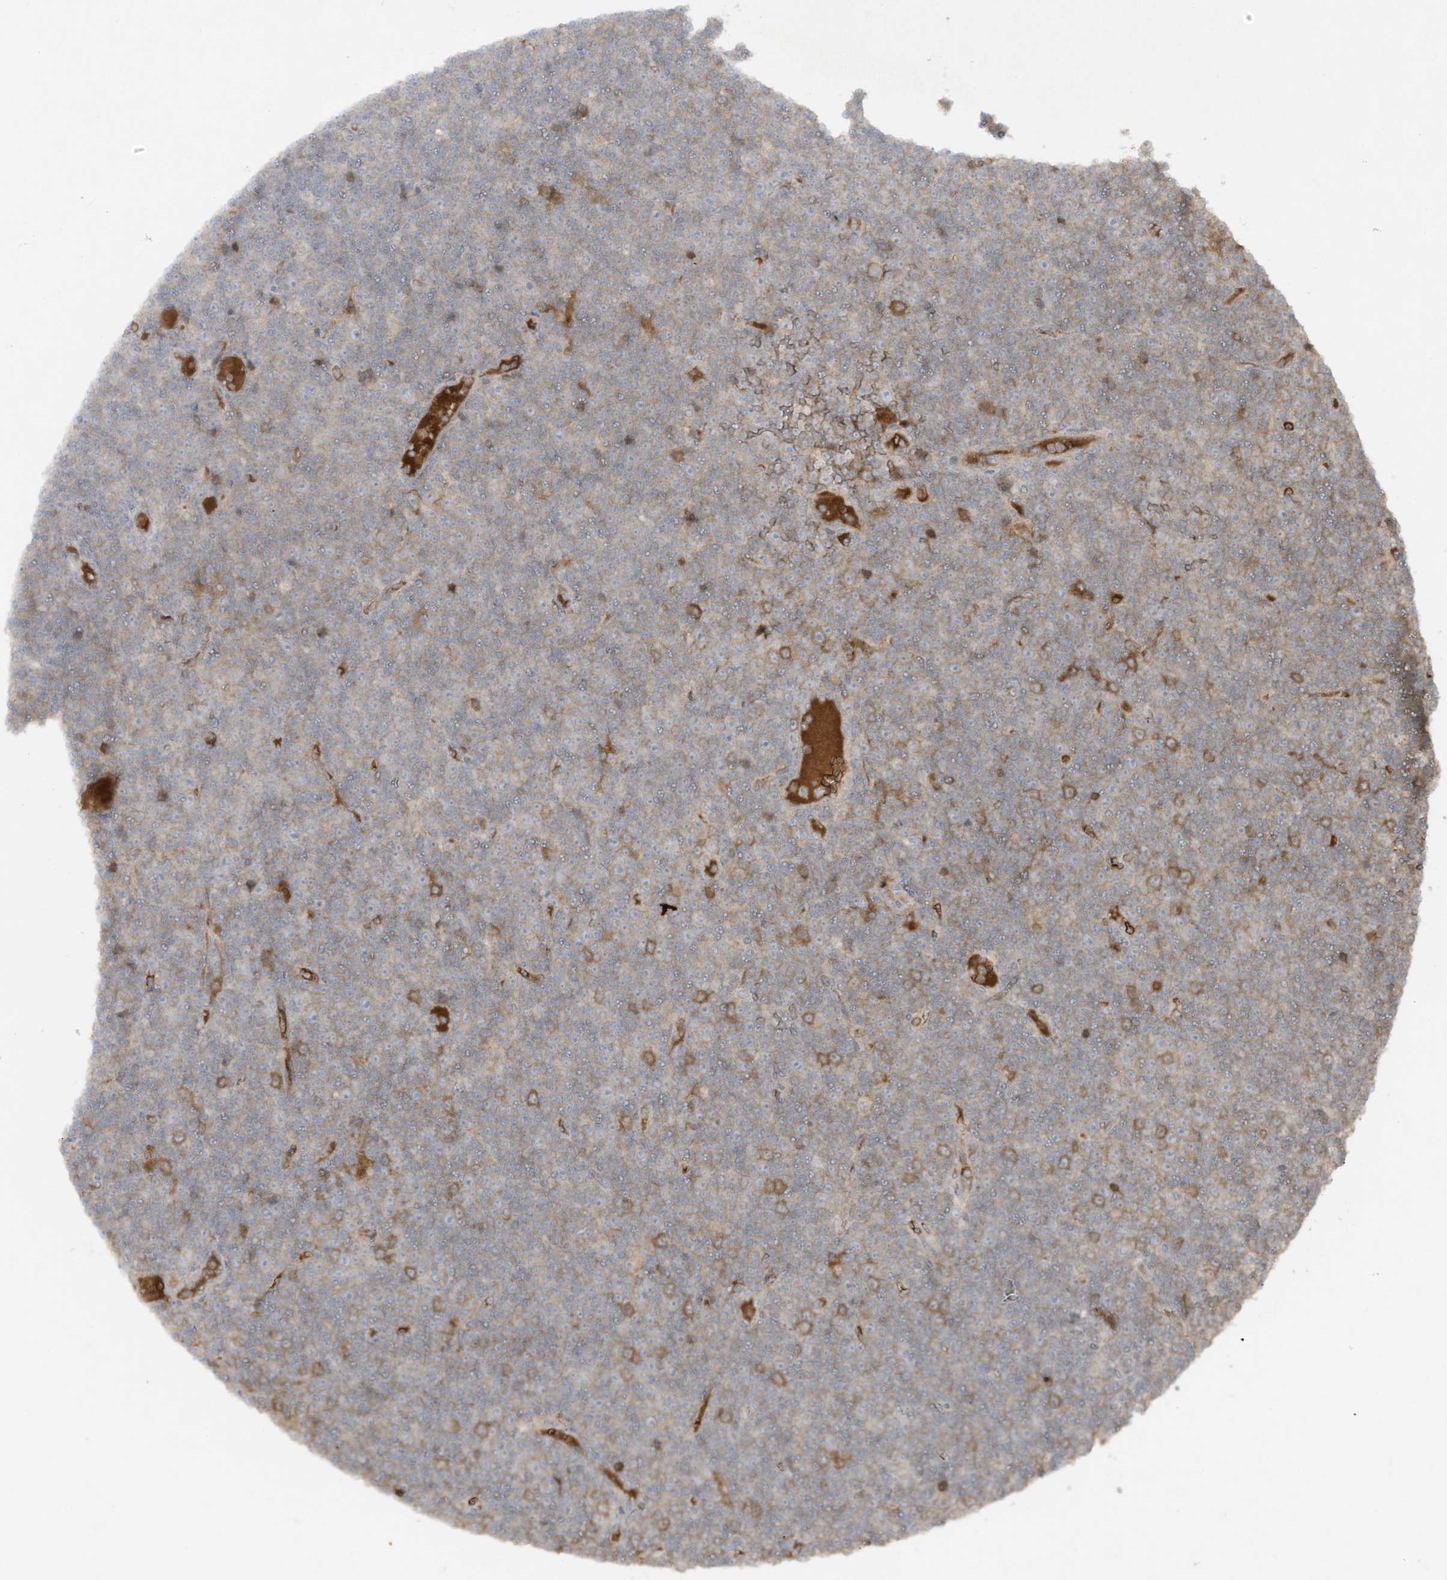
{"staining": {"intensity": "moderate", "quantity": "<25%", "location": "cytoplasmic/membranous"}, "tissue": "lymphoma", "cell_type": "Tumor cells", "image_type": "cancer", "snomed": [{"axis": "morphology", "description": "Malignant lymphoma, non-Hodgkin's type, Low grade"}, {"axis": "topography", "description": "Lymph node"}], "caption": "Immunohistochemical staining of lymphoma exhibits moderate cytoplasmic/membranous protein expression in approximately <25% of tumor cells.", "gene": "FETUB", "patient": {"sex": "female", "age": 67}}